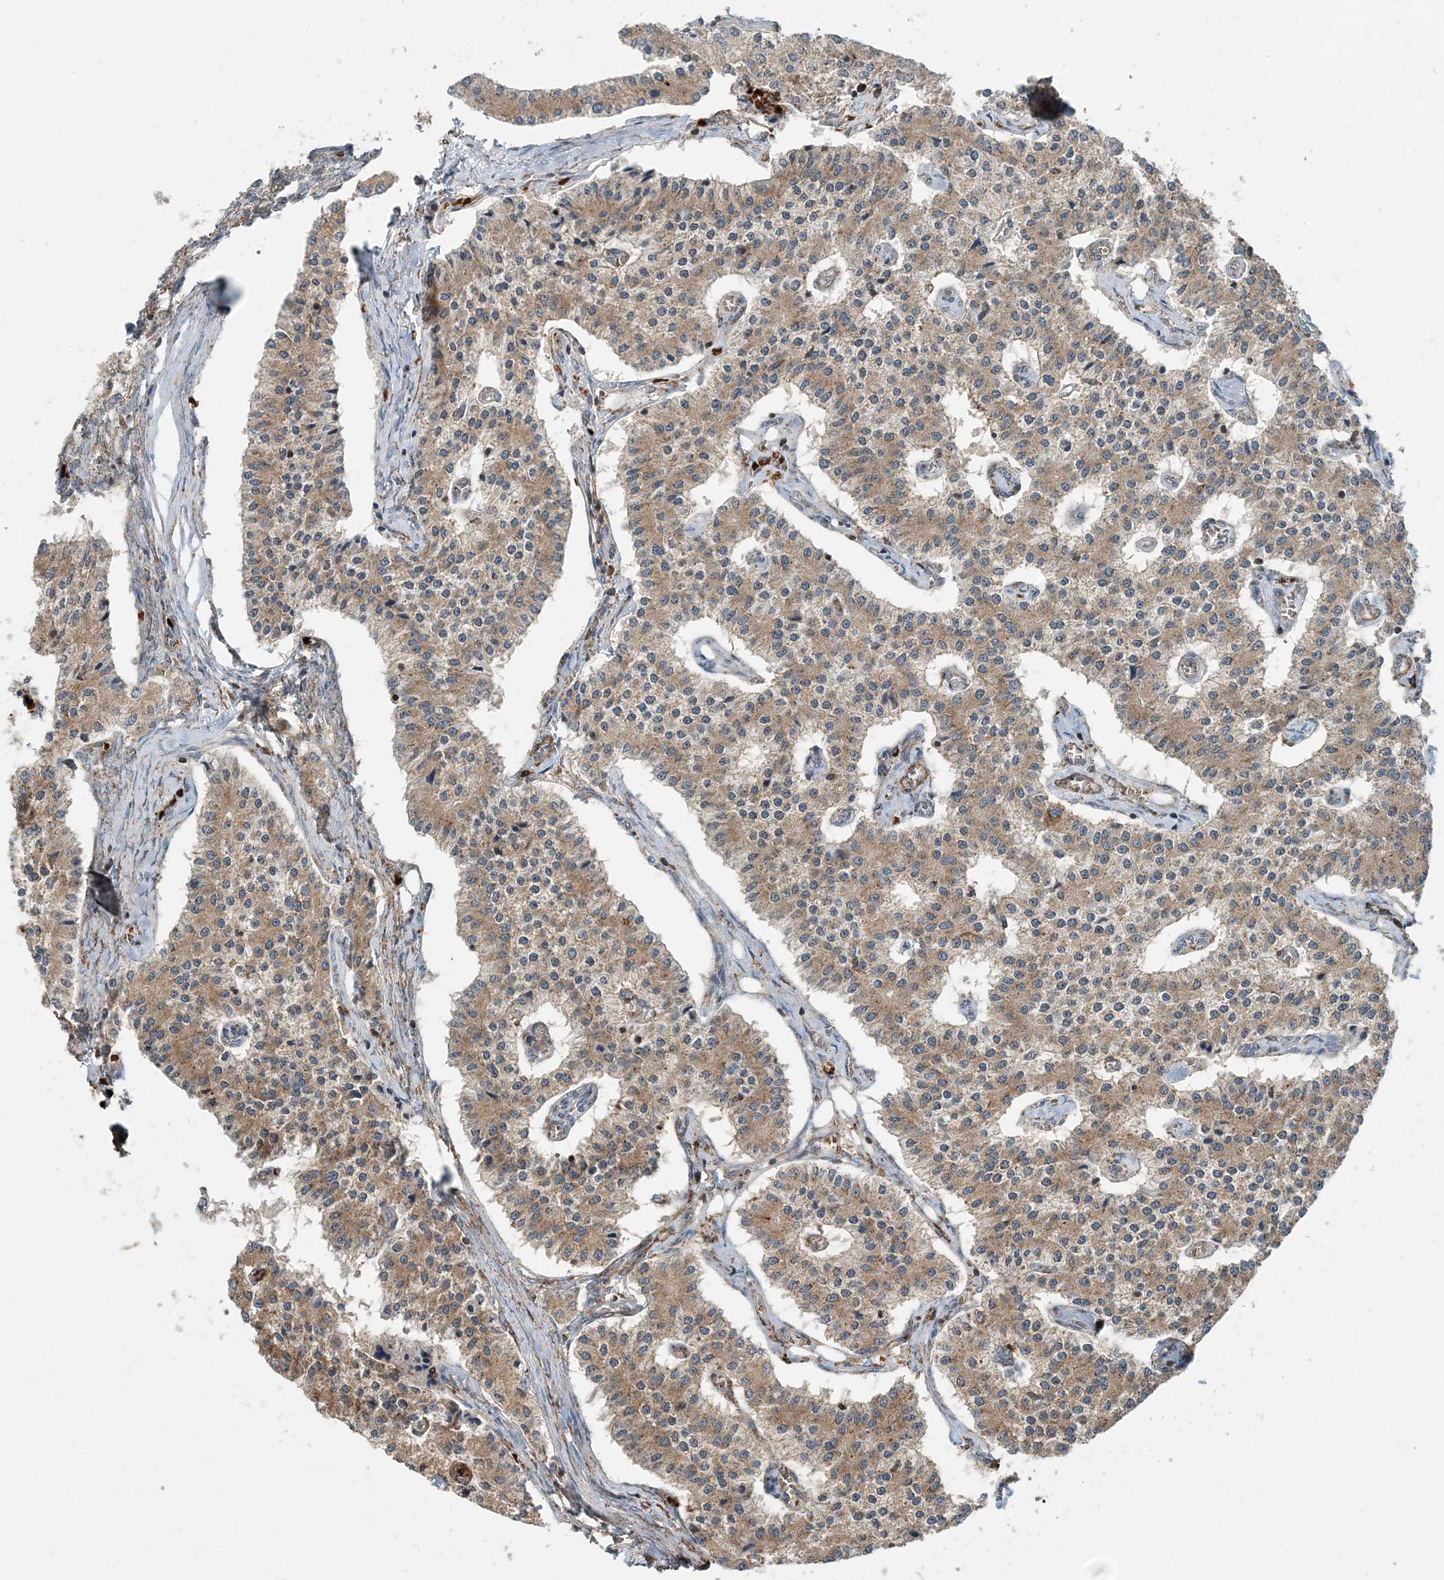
{"staining": {"intensity": "moderate", "quantity": ">75%", "location": "cytoplasmic/membranous"}, "tissue": "carcinoid", "cell_type": "Tumor cells", "image_type": "cancer", "snomed": [{"axis": "morphology", "description": "Carcinoid, malignant, NOS"}, {"axis": "topography", "description": "Colon"}], "caption": "Carcinoid was stained to show a protein in brown. There is medium levels of moderate cytoplasmic/membranous positivity in approximately >75% of tumor cells.", "gene": "TTI1", "patient": {"sex": "female", "age": 52}}